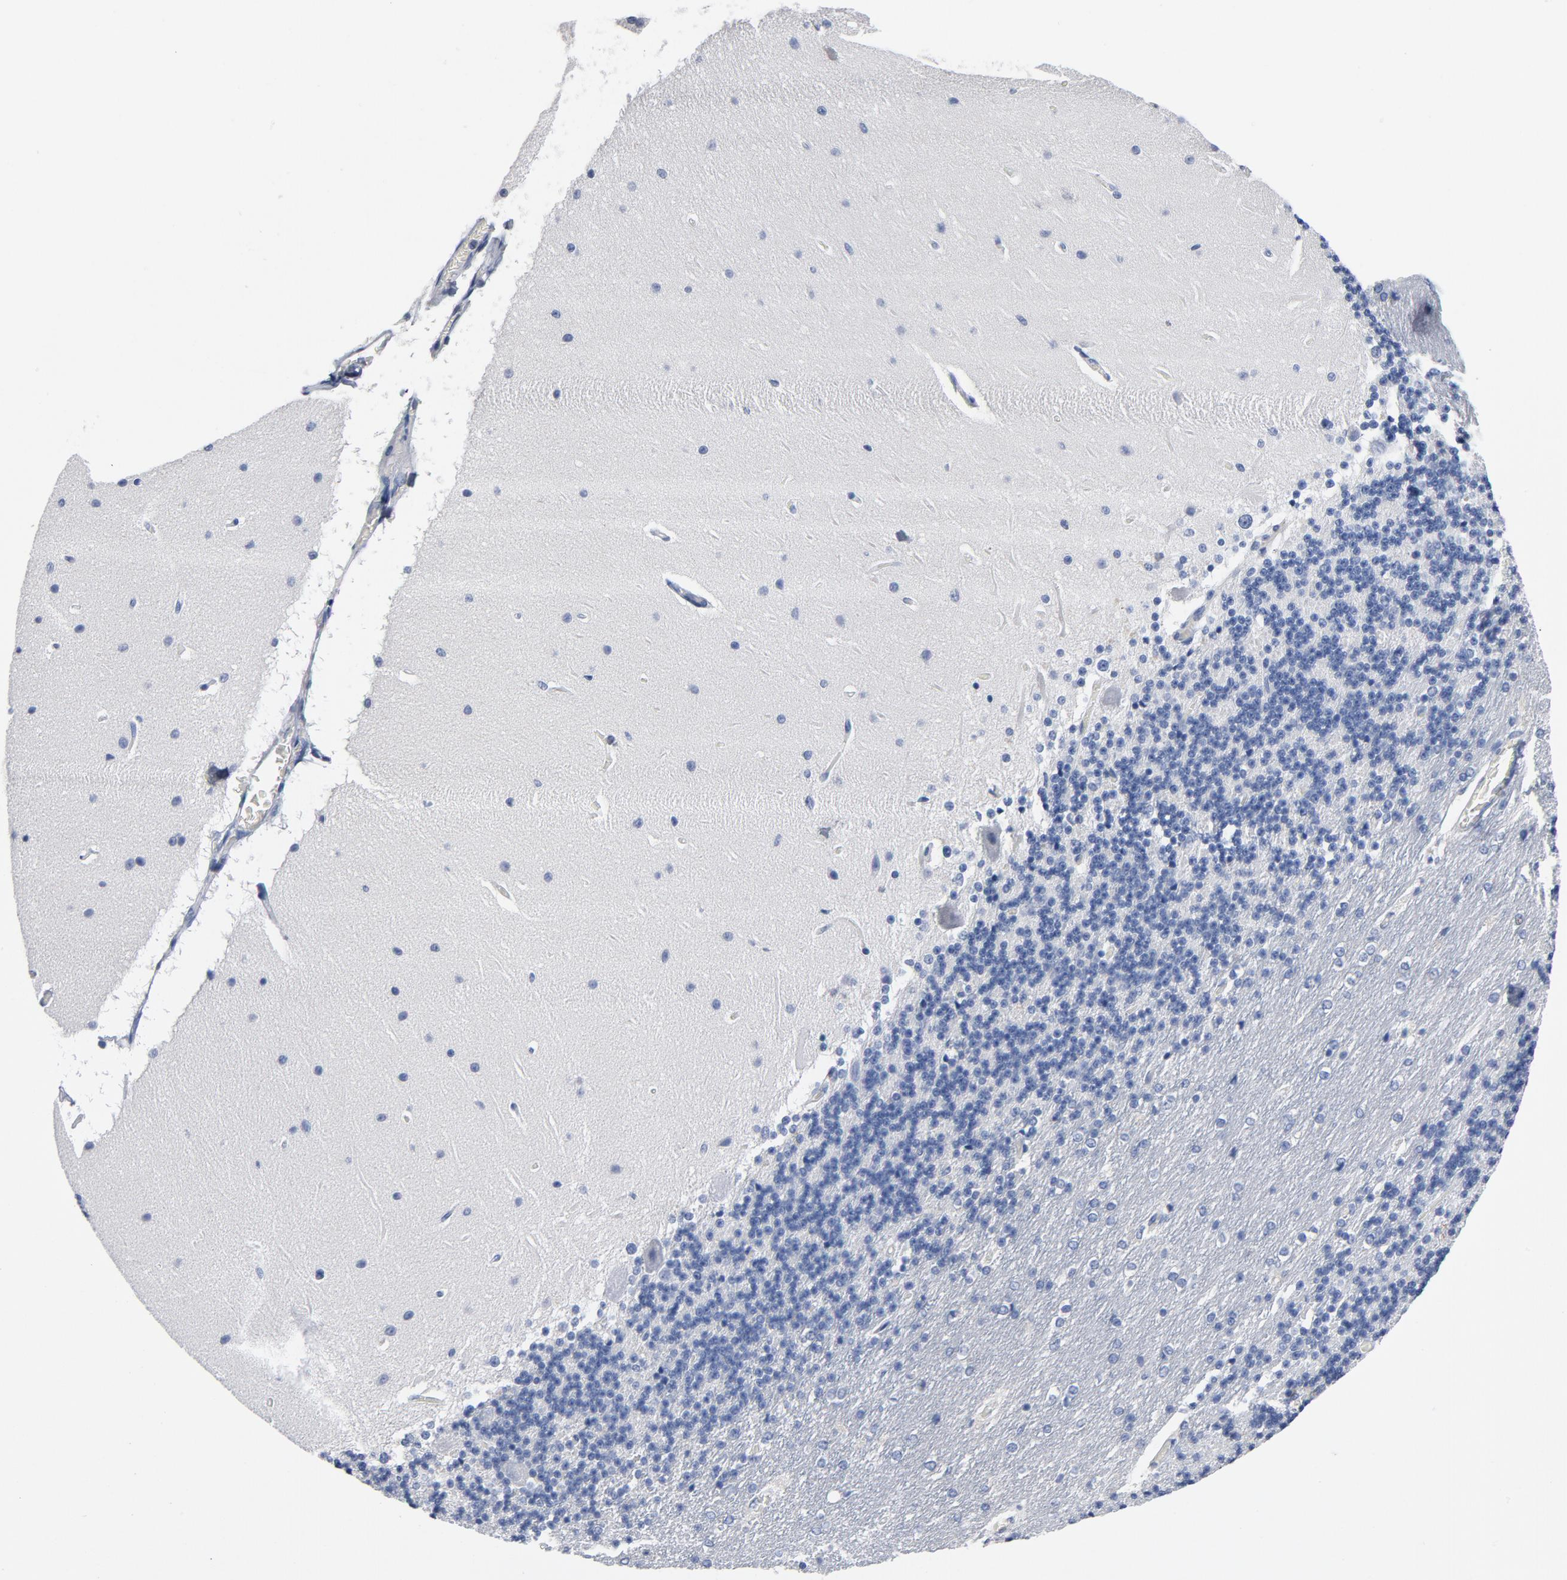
{"staining": {"intensity": "negative", "quantity": "none", "location": "none"}, "tissue": "cerebellum", "cell_type": "Cells in granular layer", "image_type": "normal", "snomed": [{"axis": "morphology", "description": "Normal tissue, NOS"}, {"axis": "topography", "description": "Cerebellum"}], "caption": "Immunohistochemical staining of unremarkable human cerebellum demonstrates no significant positivity in cells in granular layer. (Stains: DAB immunohistochemistry with hematoxylin counter stain, Microscopy: brightfield microscopy at high magnification).", "gene": "CDC20", "patient": {"sex": "female", "age": 54}}